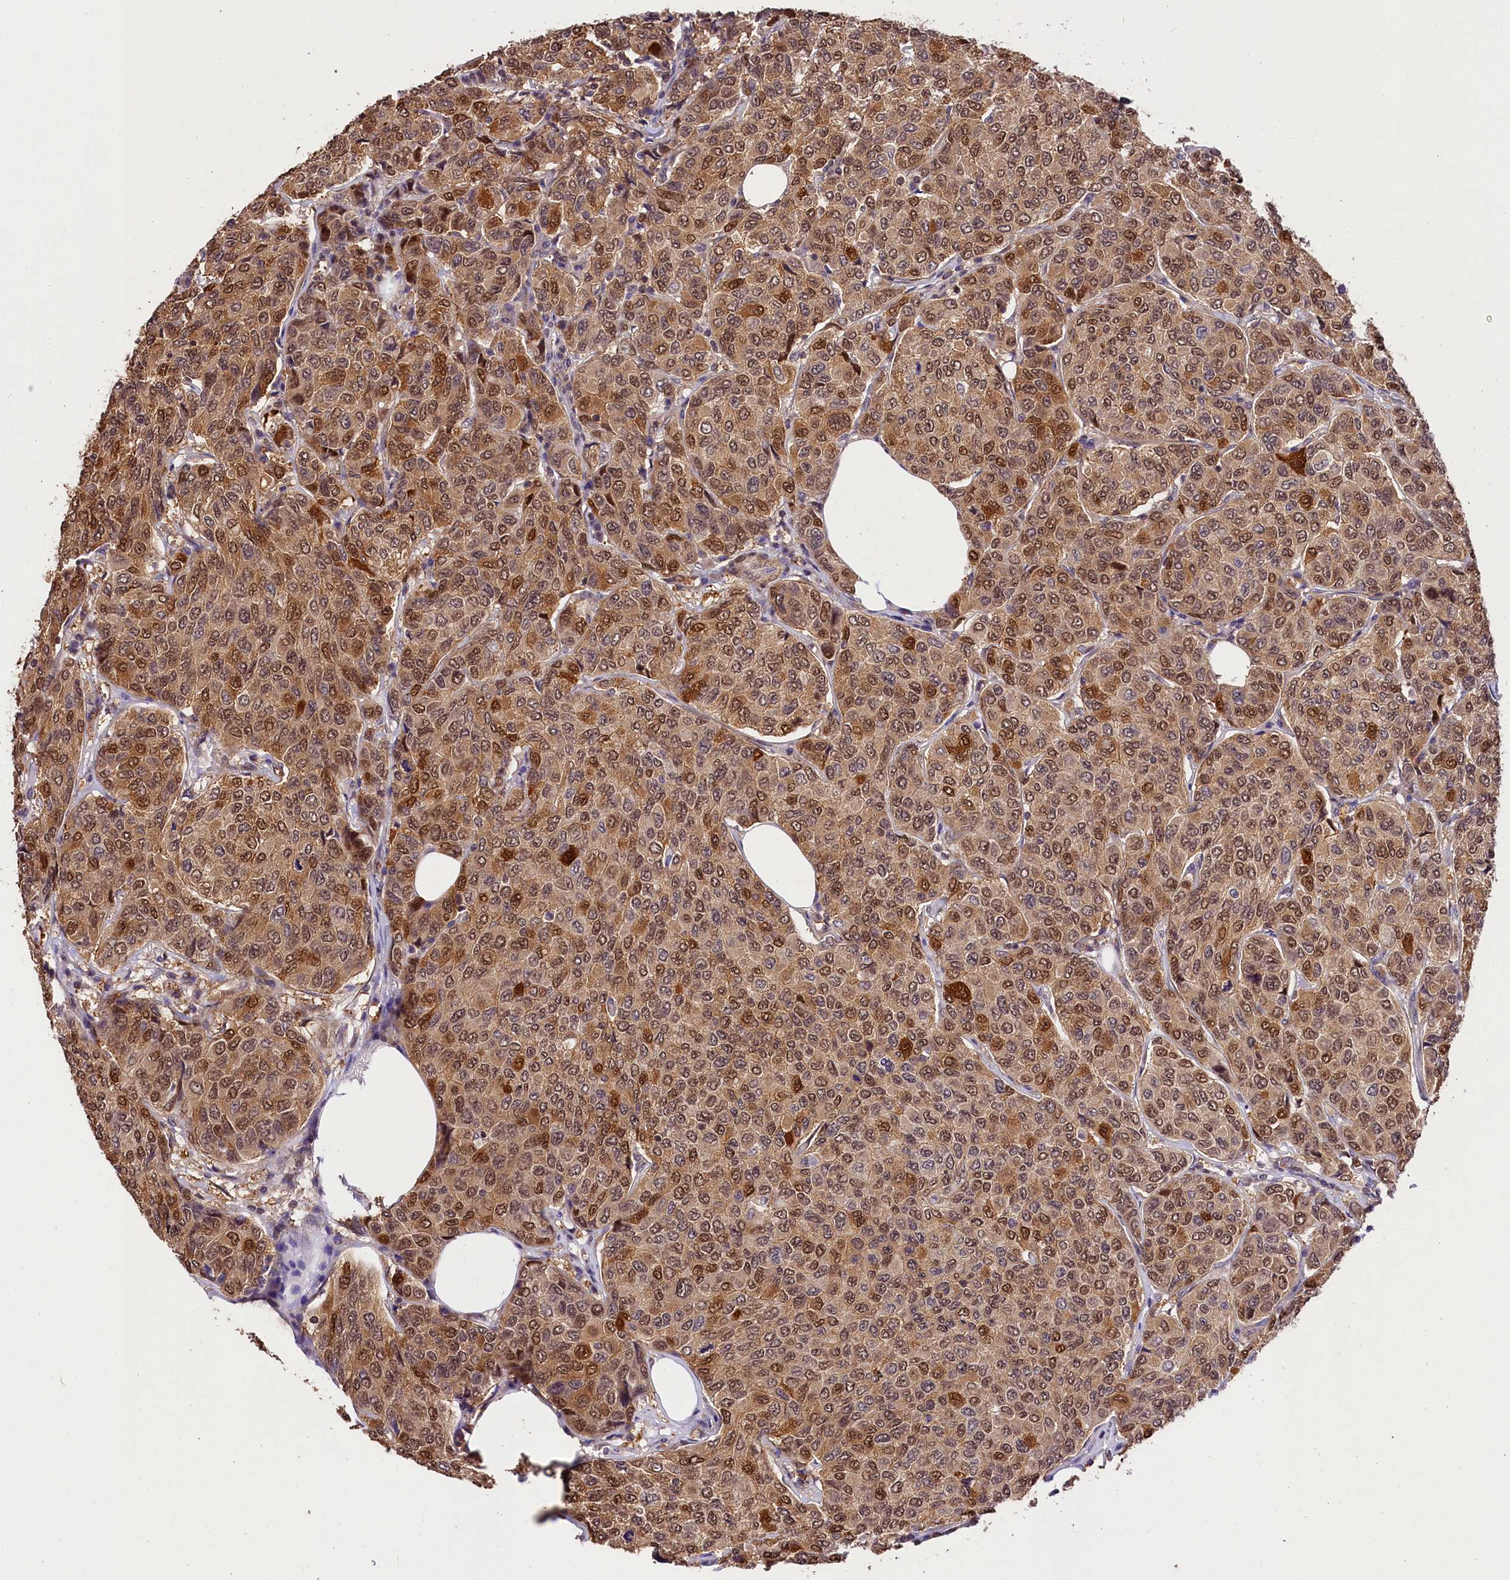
{"staining": {"intensity": "moderate", "quantity": ">75%", "location": "cytoplasmic/membranous,nuclear"}, "tissue": "breast cancer", "cell_type": "Tumor cells", "image_type": "cancer", "snomed": [{"axis": "morphology", "description": "Duct carcinoma"}, {"axis": "topography", "description": "Breast"}], "caption": "A brown stain highlights moderate cytoplasmic/membranous and nuclear staining of a protein in human breast invasive ductal carcinoma tumor cells.", "gene": "CHORDC1", "patient": {"sex": "female", "age": 55}}